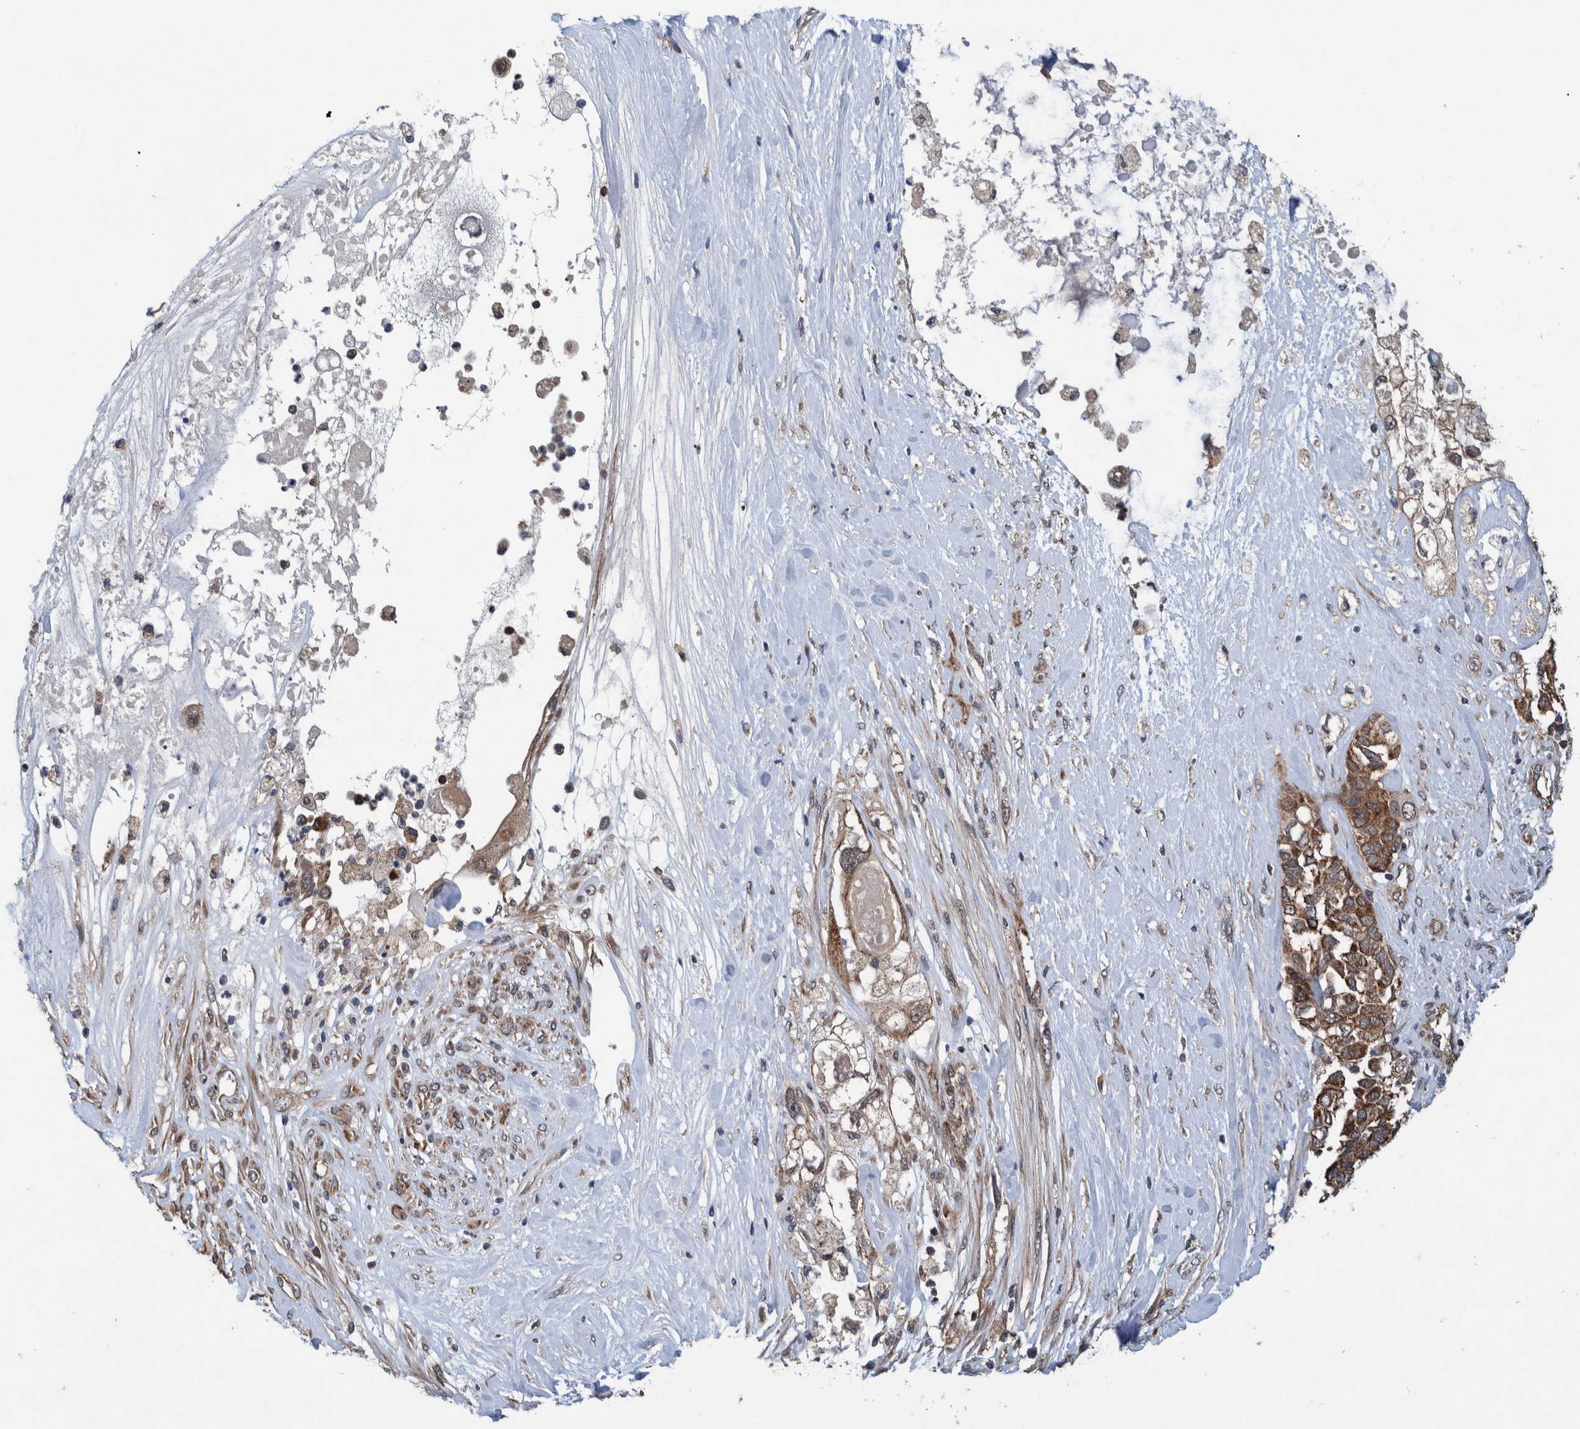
{"staining": {"intensity": "strong", "quantity": ">75%", "location": "cytoplasmic/membranous"}, "tissue": "pancreatic cancer", "cell_type": "Tumor cells", "image_type": "cancer", "snomed": [{"axis": "morphology", "description": "Adenocarcinoma, NOS"}, {"axis": "topography", "description": "Pancreas"}], "caption": "Immunohistochemistry histopathology image of neoplastic tissue: human adenocarcinoma (pancreatic) stained using immunohistochemistry shows high levels of strong protein expression localized specifically in the cytoplasmic/membranous of tumor cells, appearing as a cytoplasmic/membranous brown color.", "gene": "MRPS7", "patient": {"sex": "female", "age": 56}}